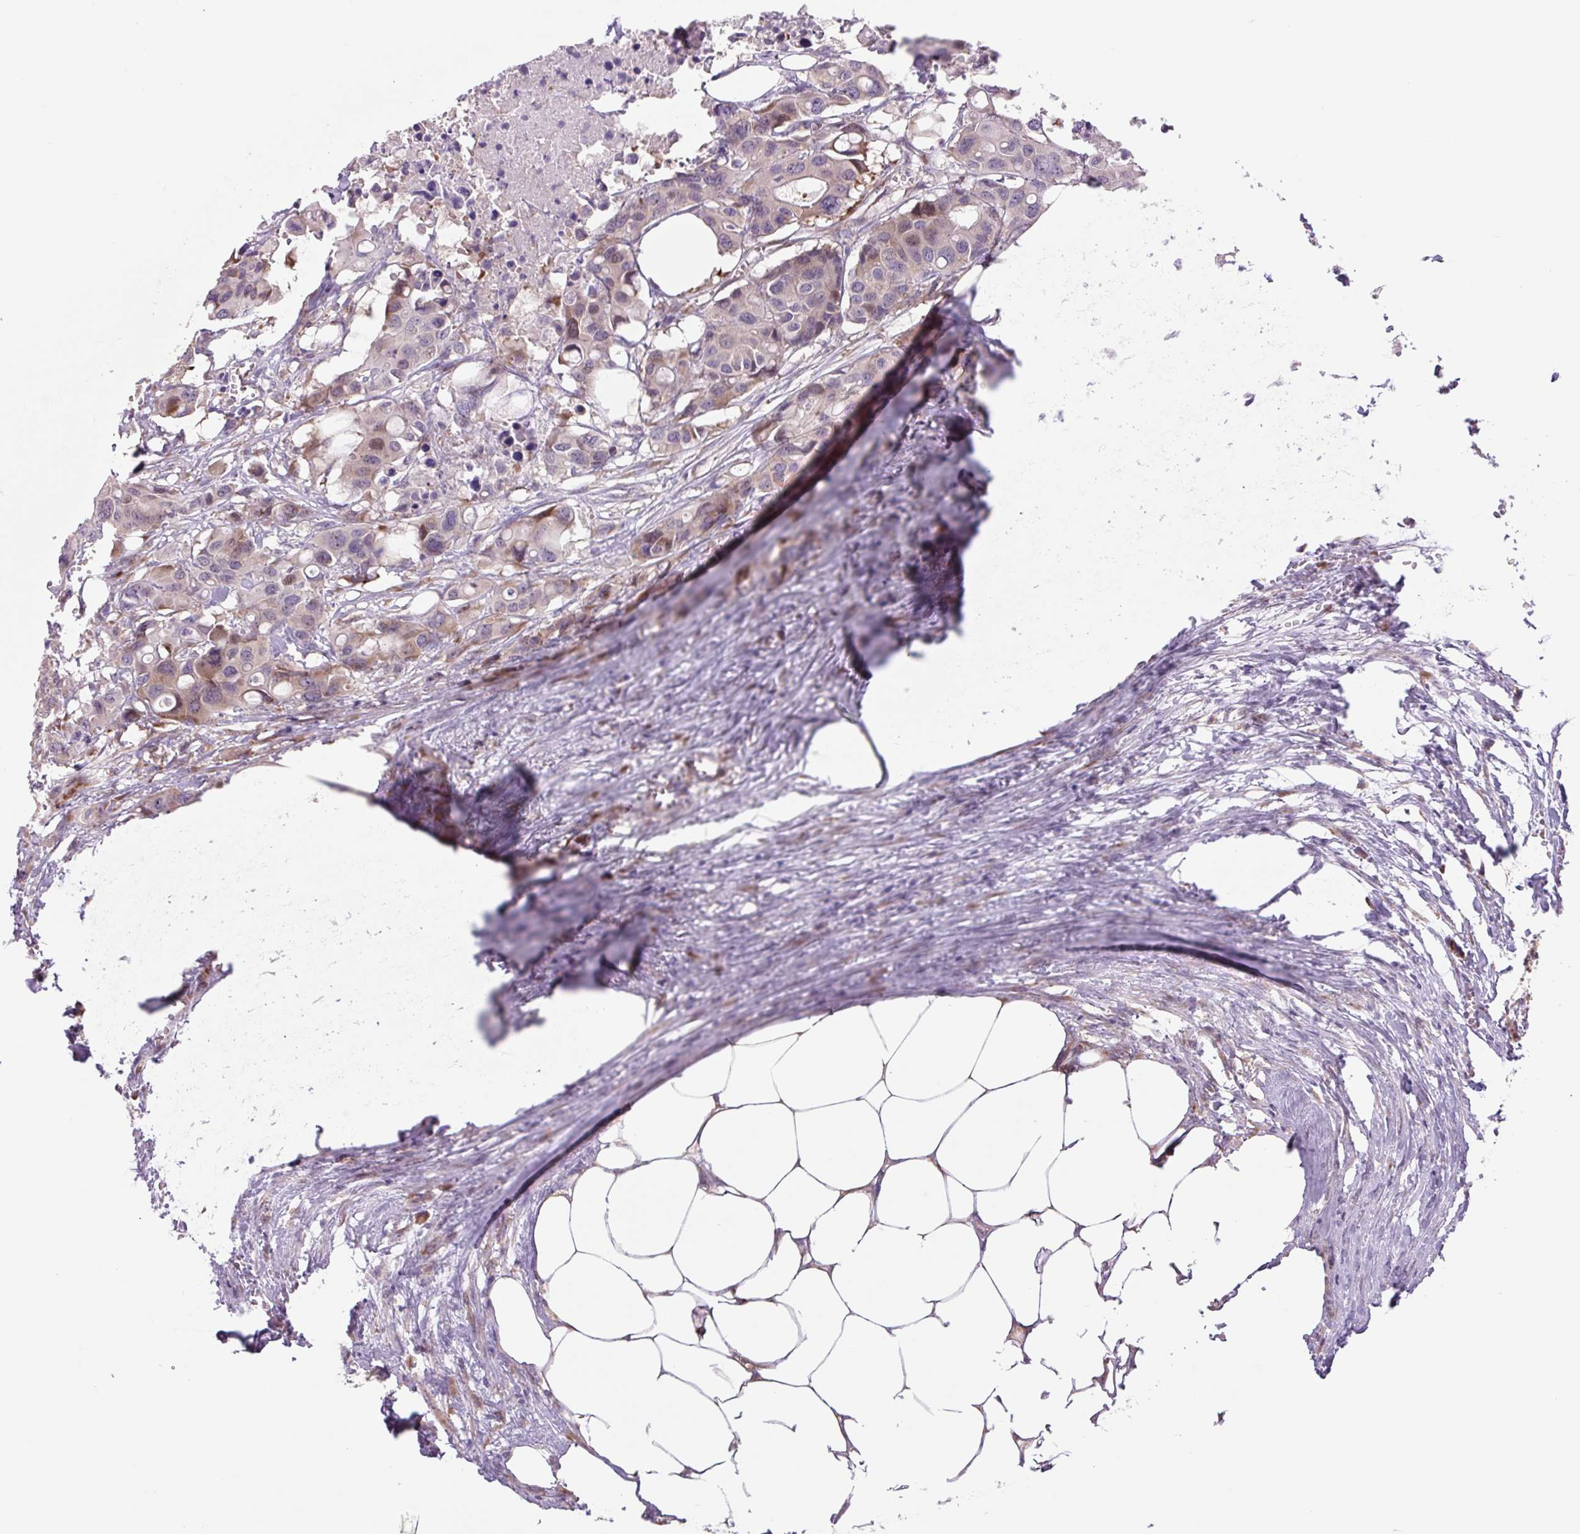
{"staining": {"intensity": "negative", "quantity": "none", "location": "none"}, "tissue": "colorectal cancer", "cell_type": "Tumor cells", "image_type": "cancer", "snomed": [{"axis": "morphology", "description": "Adenocarcinoma, NOS"}, {"axis": "topography", "description": "Colon"}], "caption": "Protein analysis of colorectal cancer demonstrates no significant staining in tumor cells.", "gene": "PLA2G4A", "patient": {"sex": "male", "age": 77}}